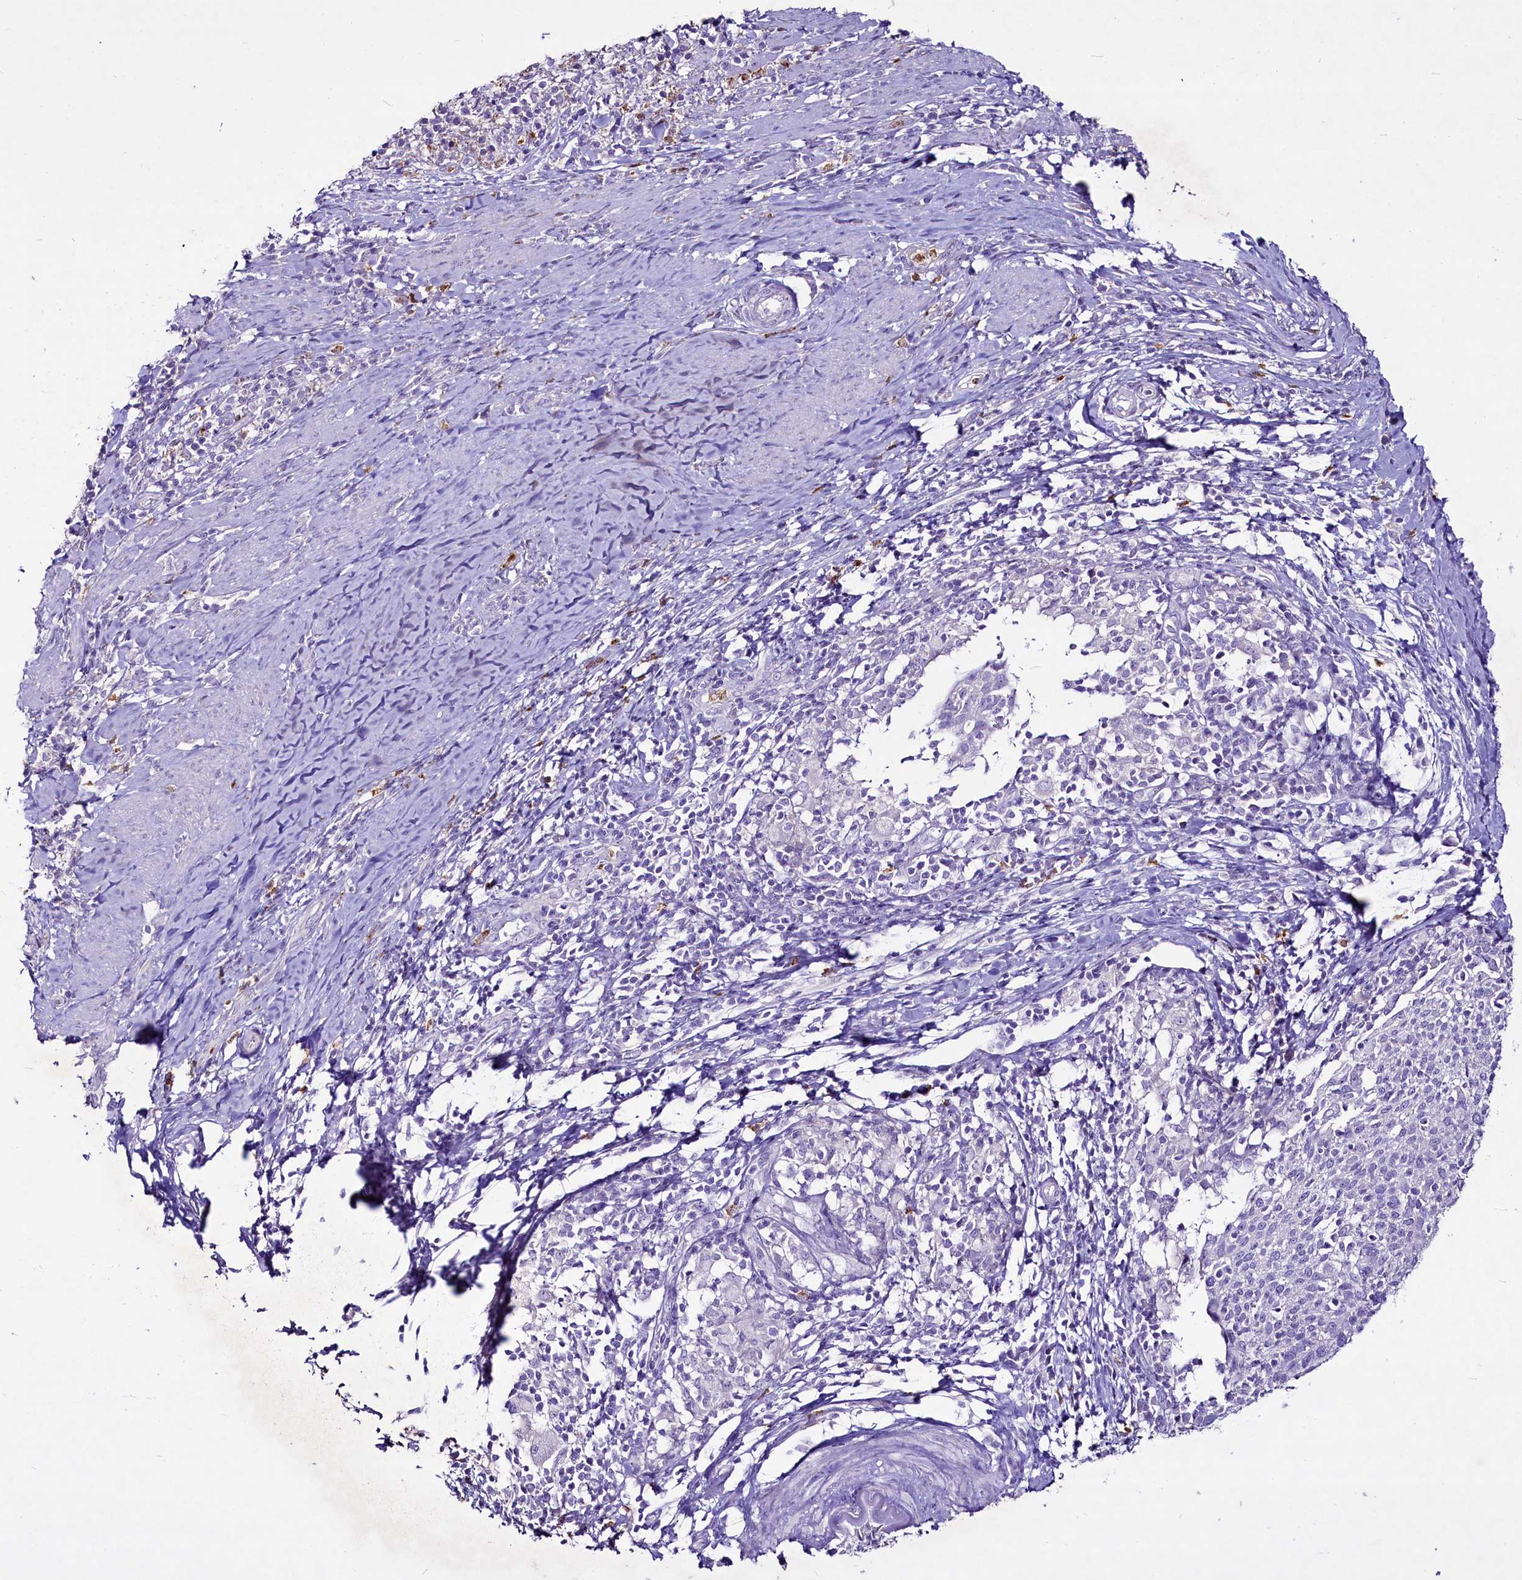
{"staining": {"intensity": "negative", "quantity": "none", "location": "none"}, "tissue": "cervical cancer", "cell_type": "Tumor cells", "image_type": "cancer", "snomed": [{"axis": "morphology", "description": "Squamous cell carcinoma, NOS"}, {"axis": "topography", "description": "Cervix"}], "caption": "Tumor cells are negative for brown protein staining in cervical cancer.", "gene": "FAM209B", "patient": {"sex": "female", "age": 52}}